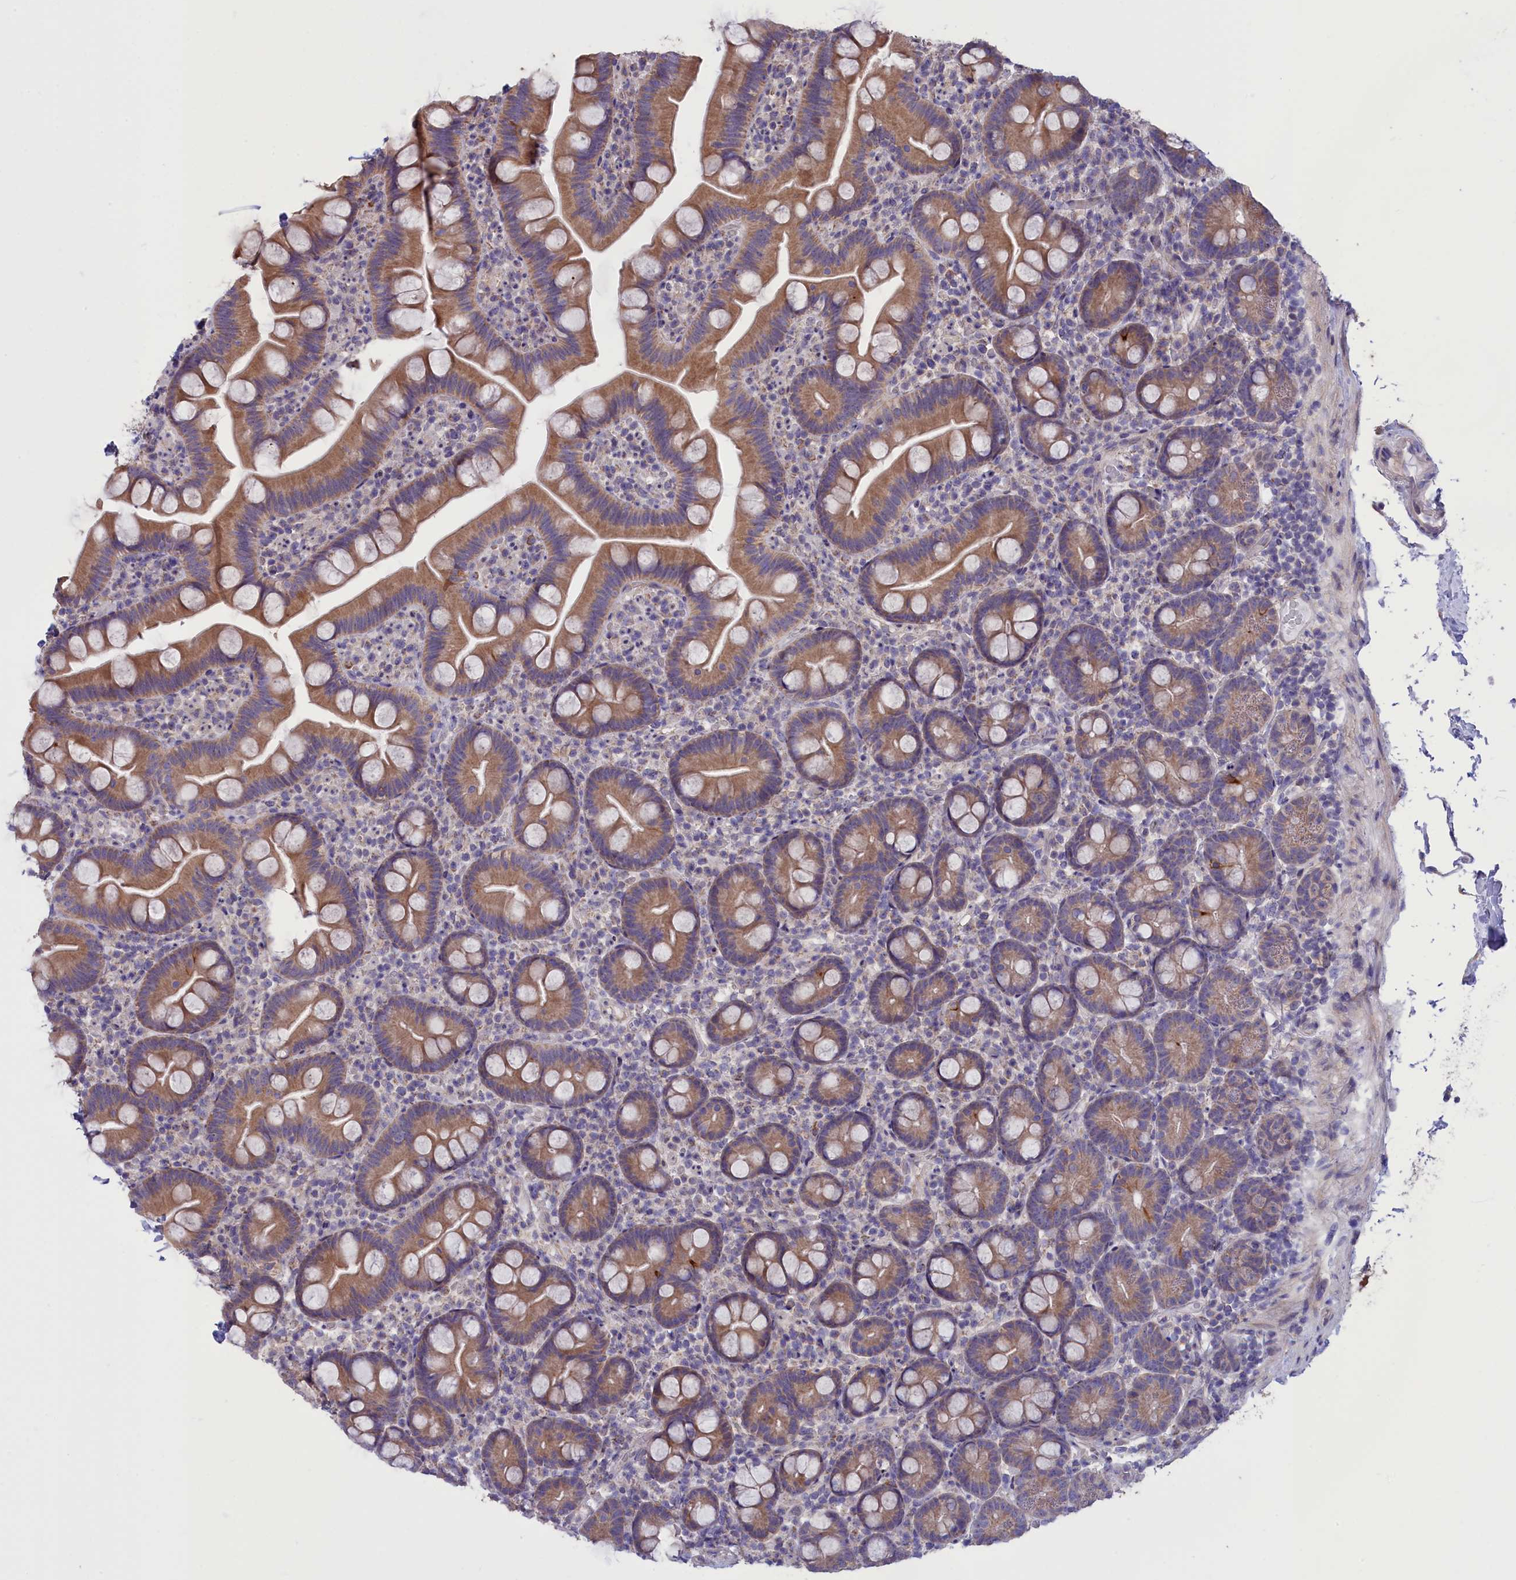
{"staining": {"intensity": "moderate", "quantity": ">75%", "location": "cytoplasmic/membranous"}, "tissue": "small intestine", "cell_type": "Glandular cells", "image_type": "normal", "snomed": [{"axis": "morphology", "description": "Normal tissue, NOS"}, {"axis": "topography", "description": "Small intestine"}], "caption": "An image of human small intestine stained for a protein shows moderate cytoplasmic/membranous brown staining in glandular cells. (DAB IHC, brown staining for protein, blue staining for nuclei).", "gene": "CYP2U1", "patient": {"sex": "female", "age": 68}}